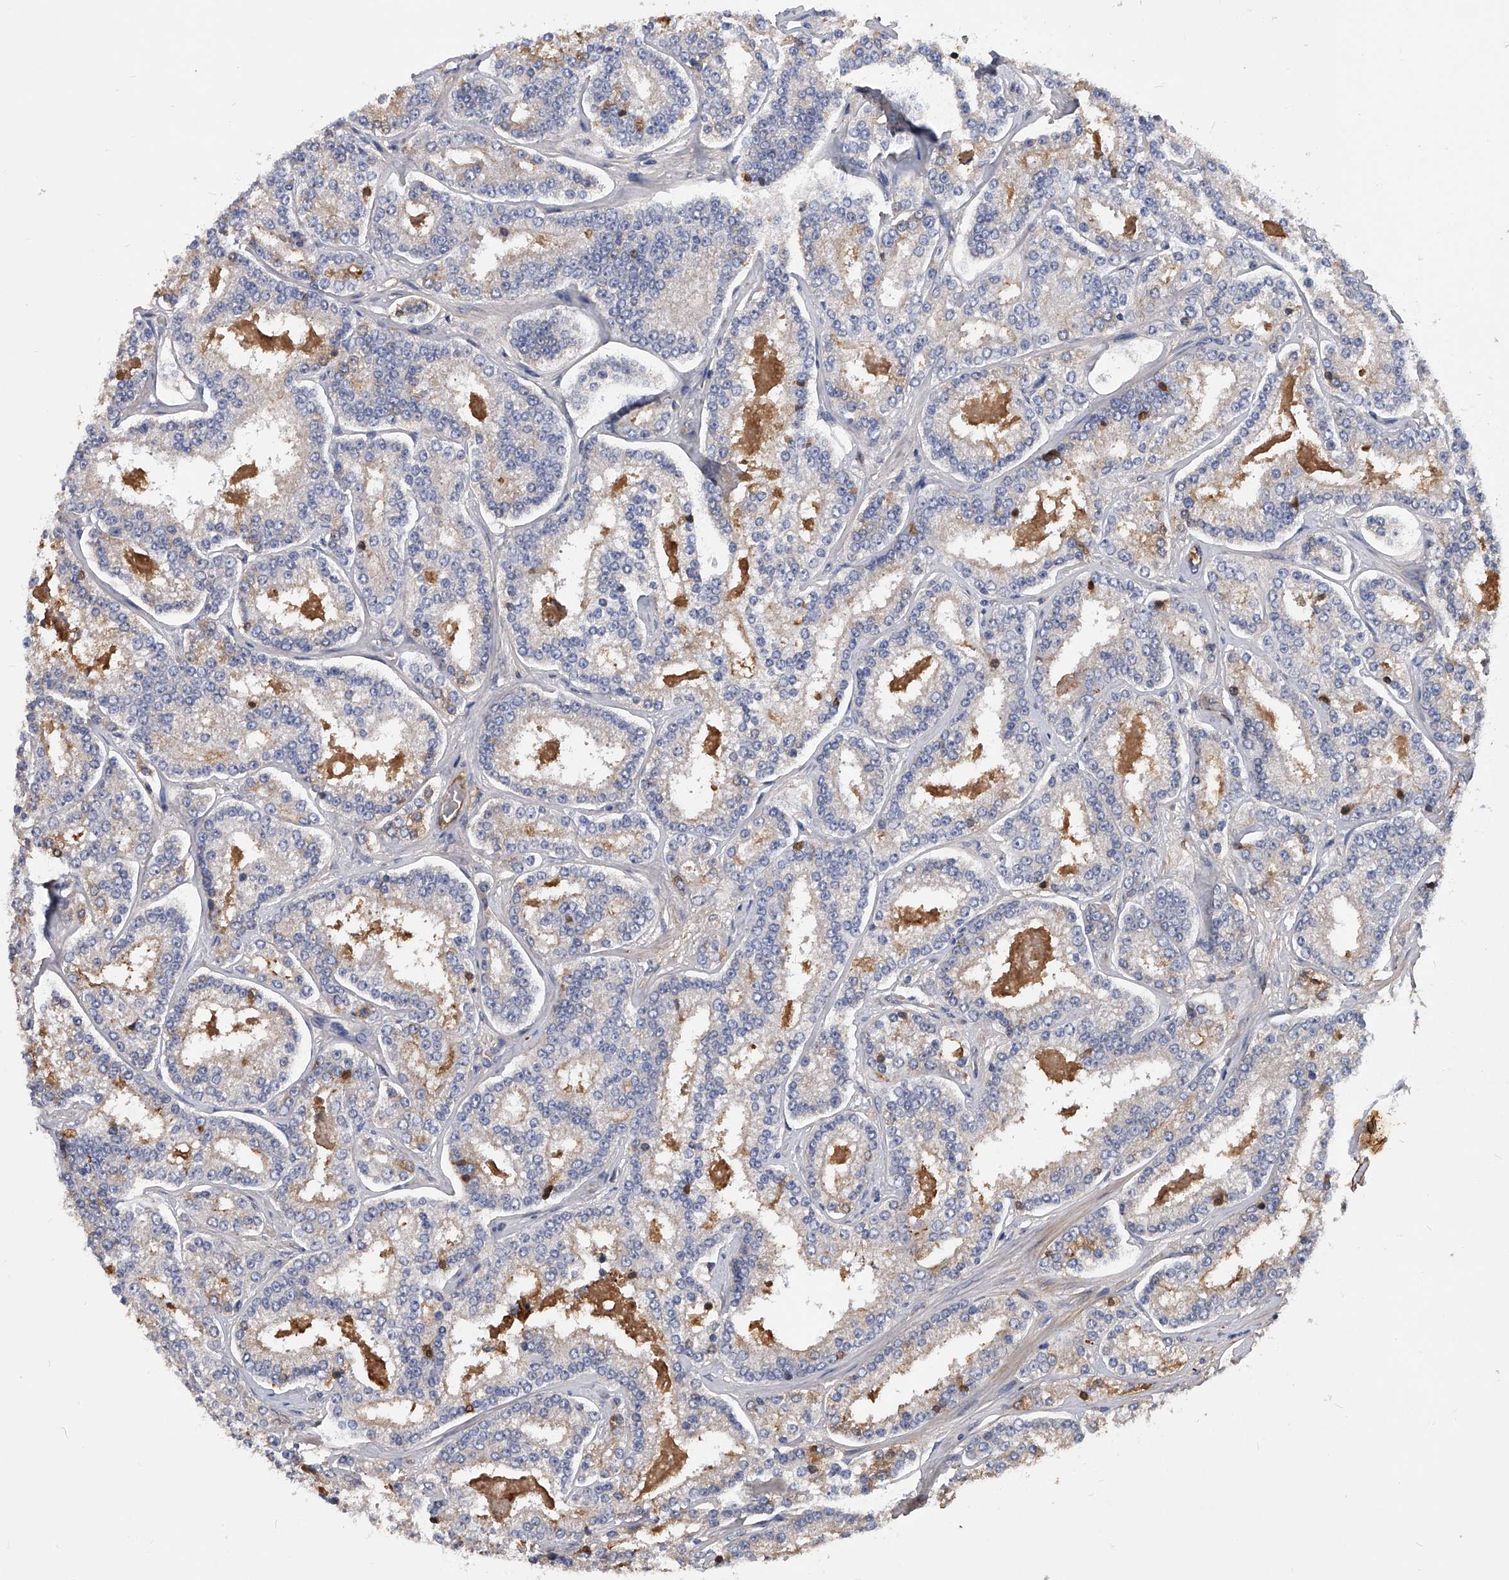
{"staining": {"intensity": "weak", "quantity": "25%-75%", "location": "cytoplasmic/membranous"}, "tissue": "prostate cancer", "cell_type": "Tumor cells", "image_type": "cancer", "snomed": [{"axis": "morphology", "description": "Normal tissue, NOS"}, {"axis": "morphology", "description": "Adenocarcinoma, High grade"}, {"axis": "topography", "description": "Prostate"}], "caption": "Prostate high-grade adenocarcinoma stained with a brown dye exhibits weak cytoplasmic/membranous positive expression in approximately 25%-75% of tumor cells.", "gene": "ZNF25", "patient": {"sex": "male", "age": 83}}